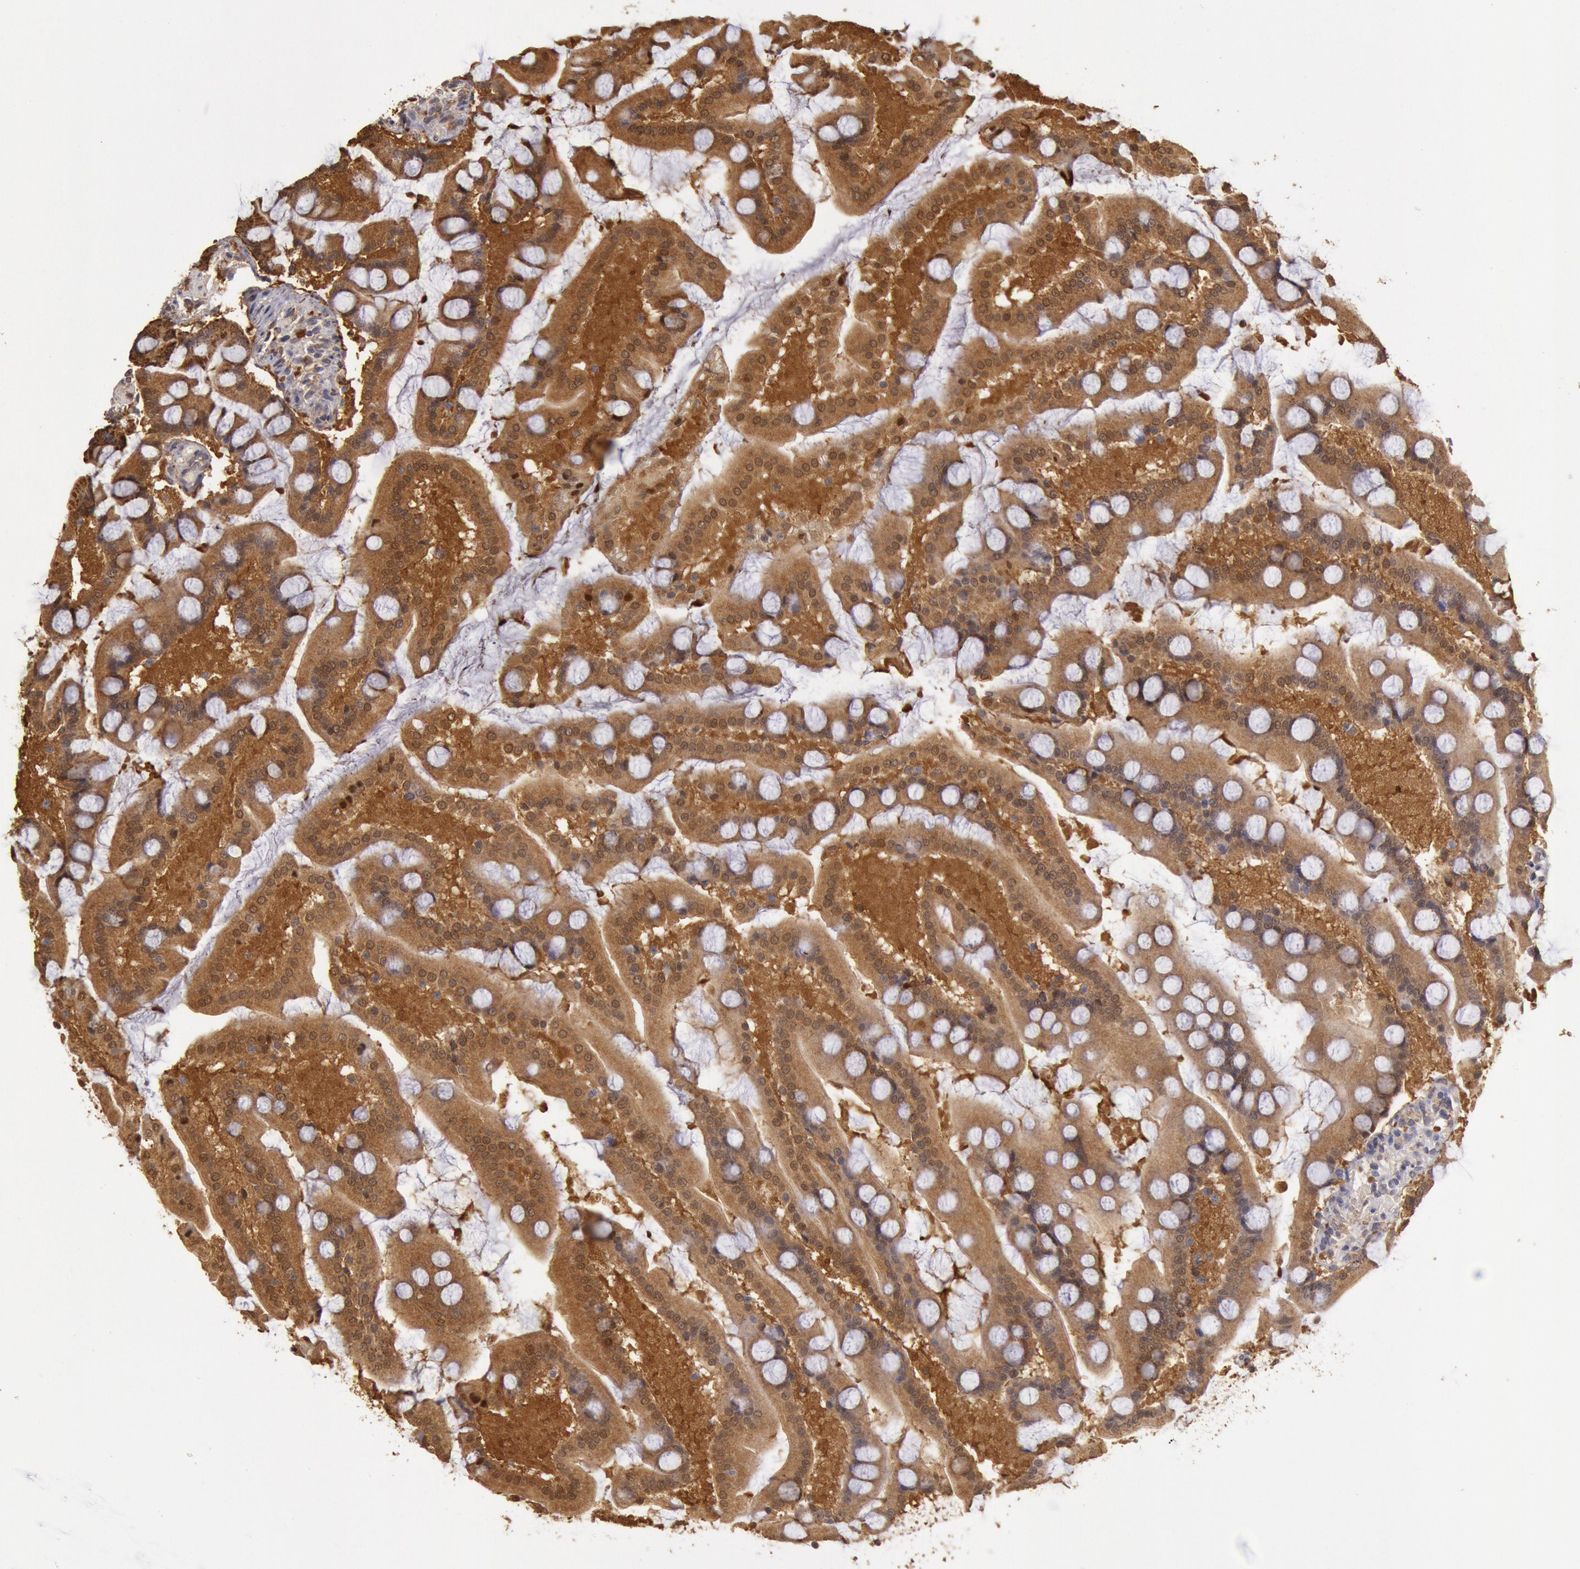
{"staining": {"intensity": "strong", "quantity": ">75%", "location": "cytoplasmic/membranous"}, "tissue": "small intestine", "cell_type": "Glandular cells", "image_type": "normal", "snomed": [{"axis": "morphology", "description": "Normal tissue, NOS"}, {"axis": "topography", "description": "Small intestine"}], "caption": "Immunohistochemical staining of benign small intestine demonstrates >75% levels of strong cytoplasmic/membranous protein staining in about >75% of glandular cells. Using DAB (3,3'-diaminobenzidine) (brown) and hematoxylin (blue) stains, captured at high magnification using brightfield microscopy.", "gene": "MPST", "patient": {"sex": "male", "age": 41}}